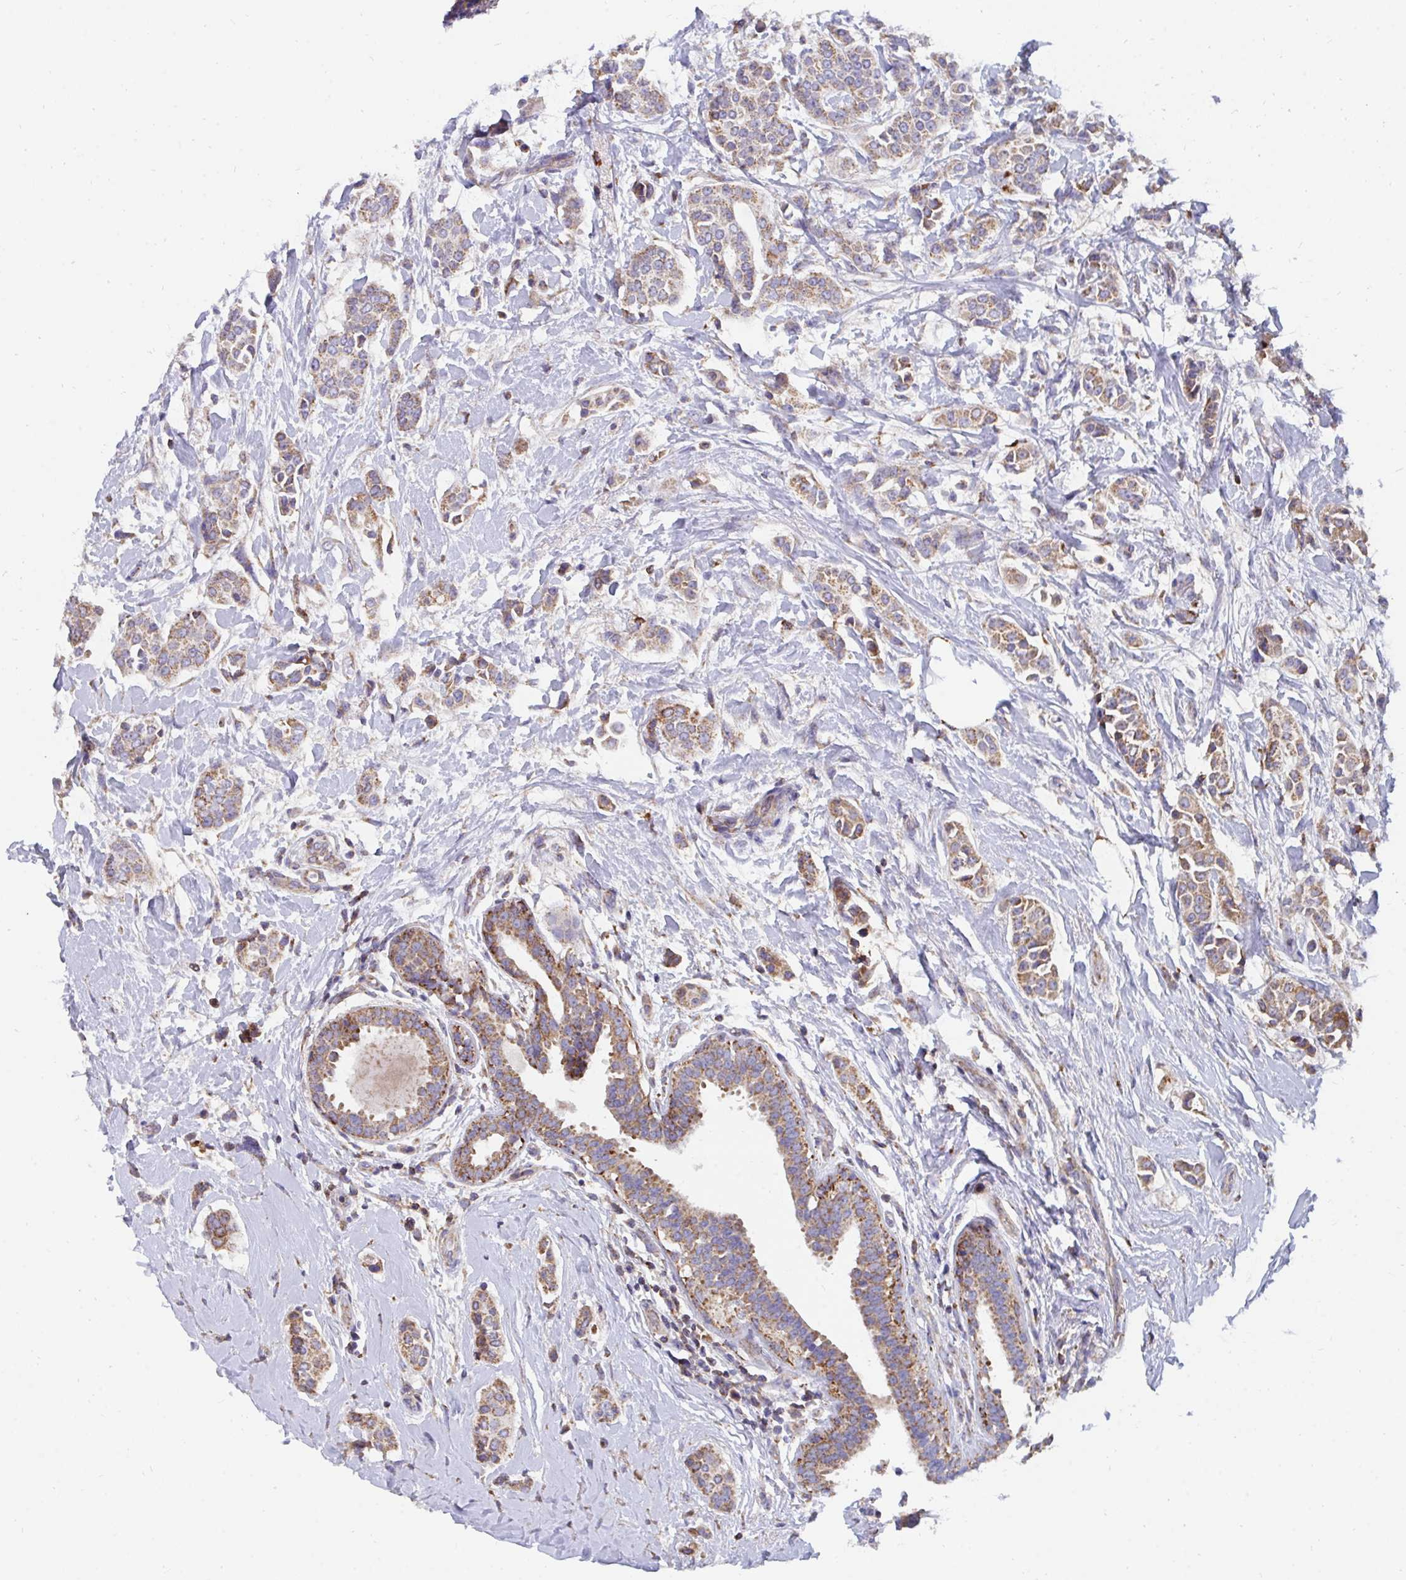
{"staining": {"intensity": "moderate", "quantity": ">75%", "location": "cytoplasmic/membranous"}, "tissue": "breast cancer", "cell_type": "Tumor cells", "image_type": "cancer", "snomed": [{"axis": "morphology", "description": "Duct carcinoma"}, {"axis": "topography", "description": "Breast"}], "caption": "This is a histology image of immunohistochemistry (IHC) staining of invasive ductal carcinoma (breast), which shows moderate expression in the cytoplasmic/membranous of tumor cells.", "gene": "PC", "patient": {"sex": "female", "age": 64}}